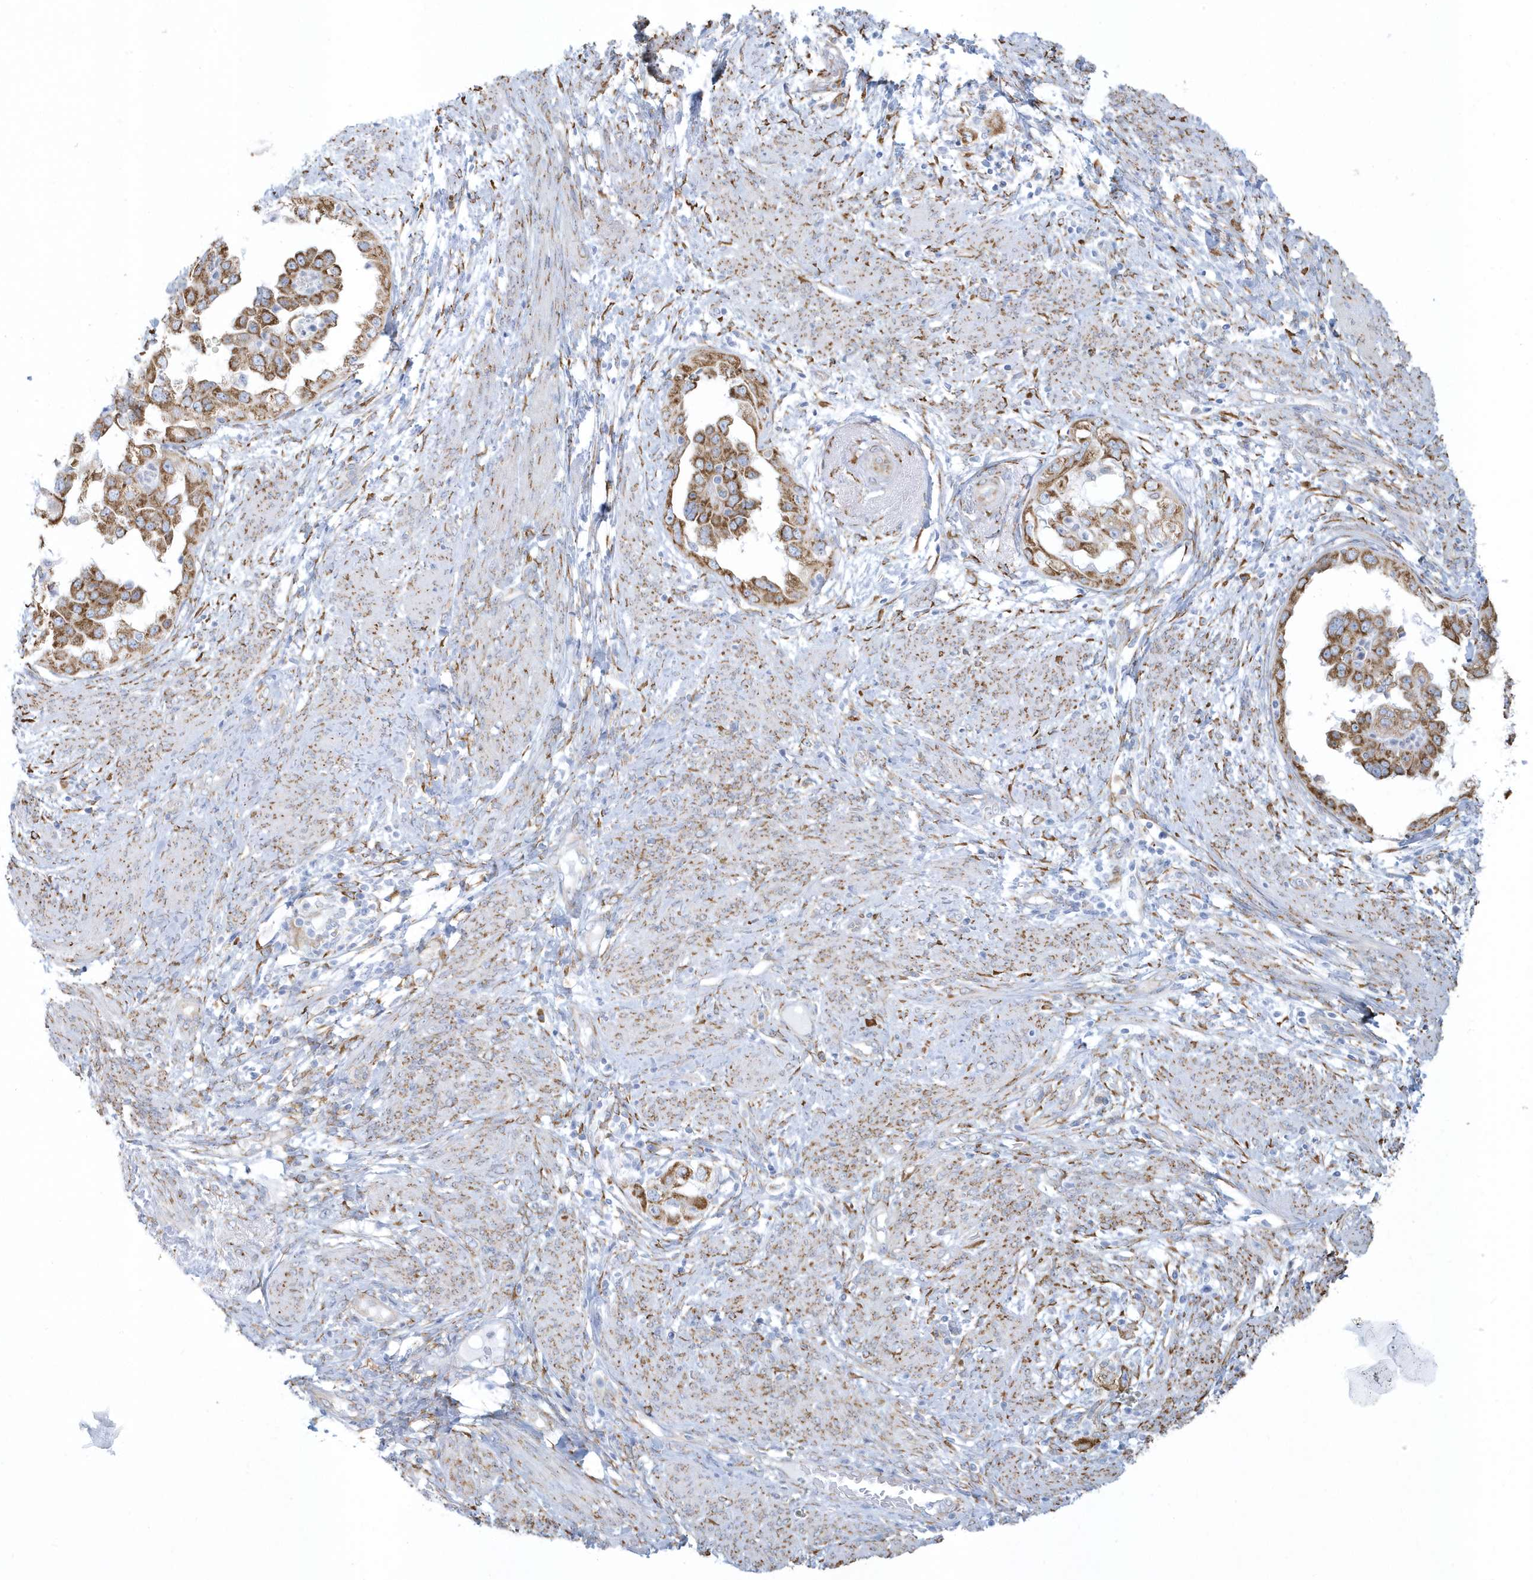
{"staining": {"intensity": "moderate", "quantity": ">75%", "location": "cytoplasmic/membranous"}, "tissue": "endometrial cancer", "cell_type": "Tumor cells", "image_type": "cancer", "snomed": [{"axis": "morphology", "description": "Adenocarcinoma, NOS"}, {"axis": "topography", "description": "Endometrium"}], "caption": "A medium amount of moderate cytoplasmic/membranous positivity is present in approximately >75% of tumor cells in endometrial cancer (adenocarcinoma) tissue.", "gene": "DCAF1", "patient": {"sex": "female", "age": 85}}